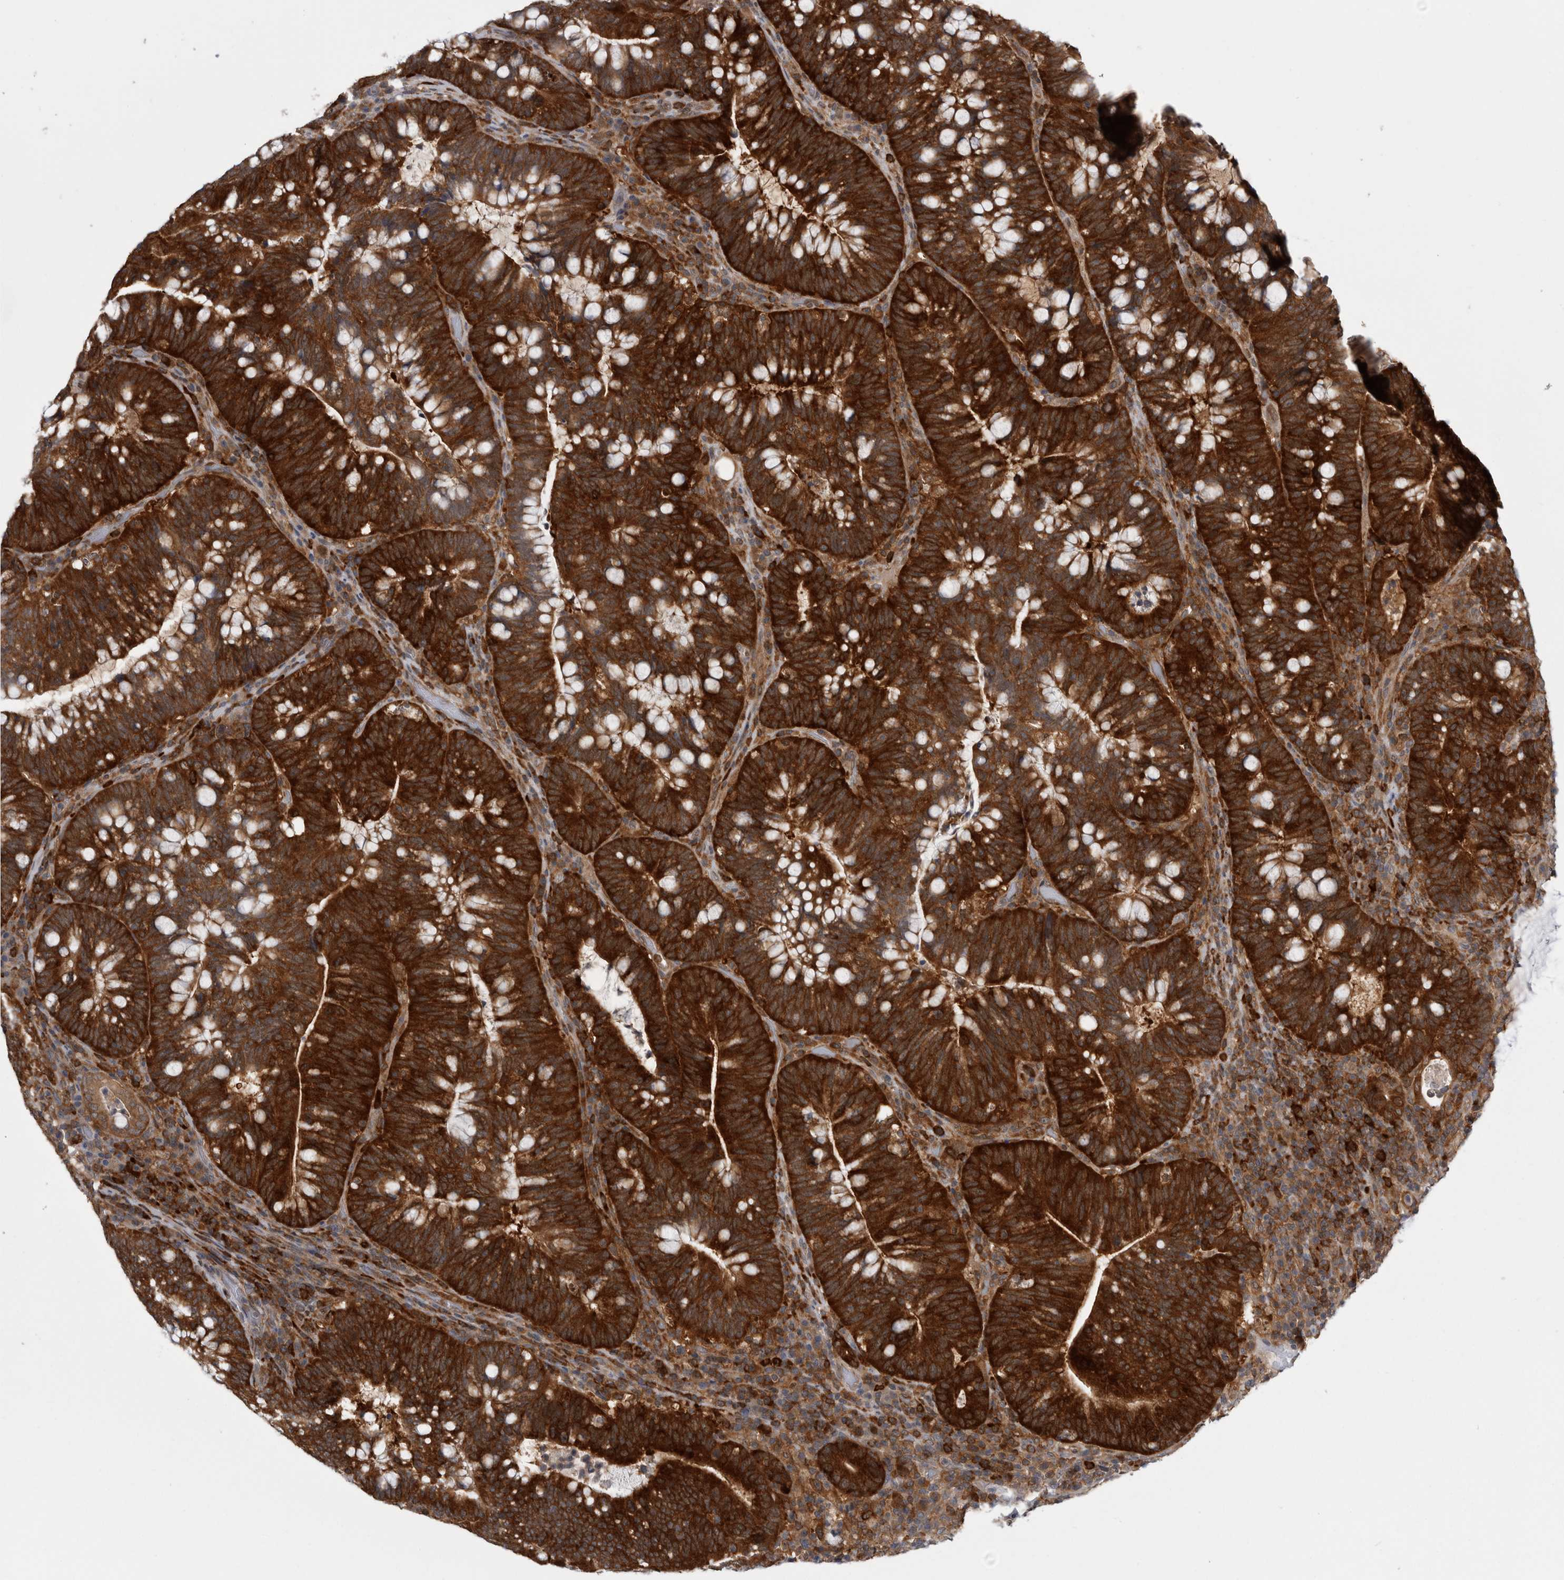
{"staining": {"intensity": "strong", "quantity": ">75%", "location": "cytoplasmic/membranous"}, "tissue": "colorectal cancer", "cell_type": "Tumor cells", "image_type": "cancer", "snomed": [{"axis": "morphology", "description": "Adenocarcinoma, NOS"}, {"axis": "topography", "description": "Colon"}], "caption": "DAB (3,3'-diaminobenzidine) immunohistochemical staining of human colorectal cancer (adenocarcinoma) shows strong cytoplasmic/membranous protein staining in about >75% of tumor cells. (IHC, brightfield microscopy, high magnification).", "gene": "CACYBP", "patient": {"sex": "female", "age": 66}}